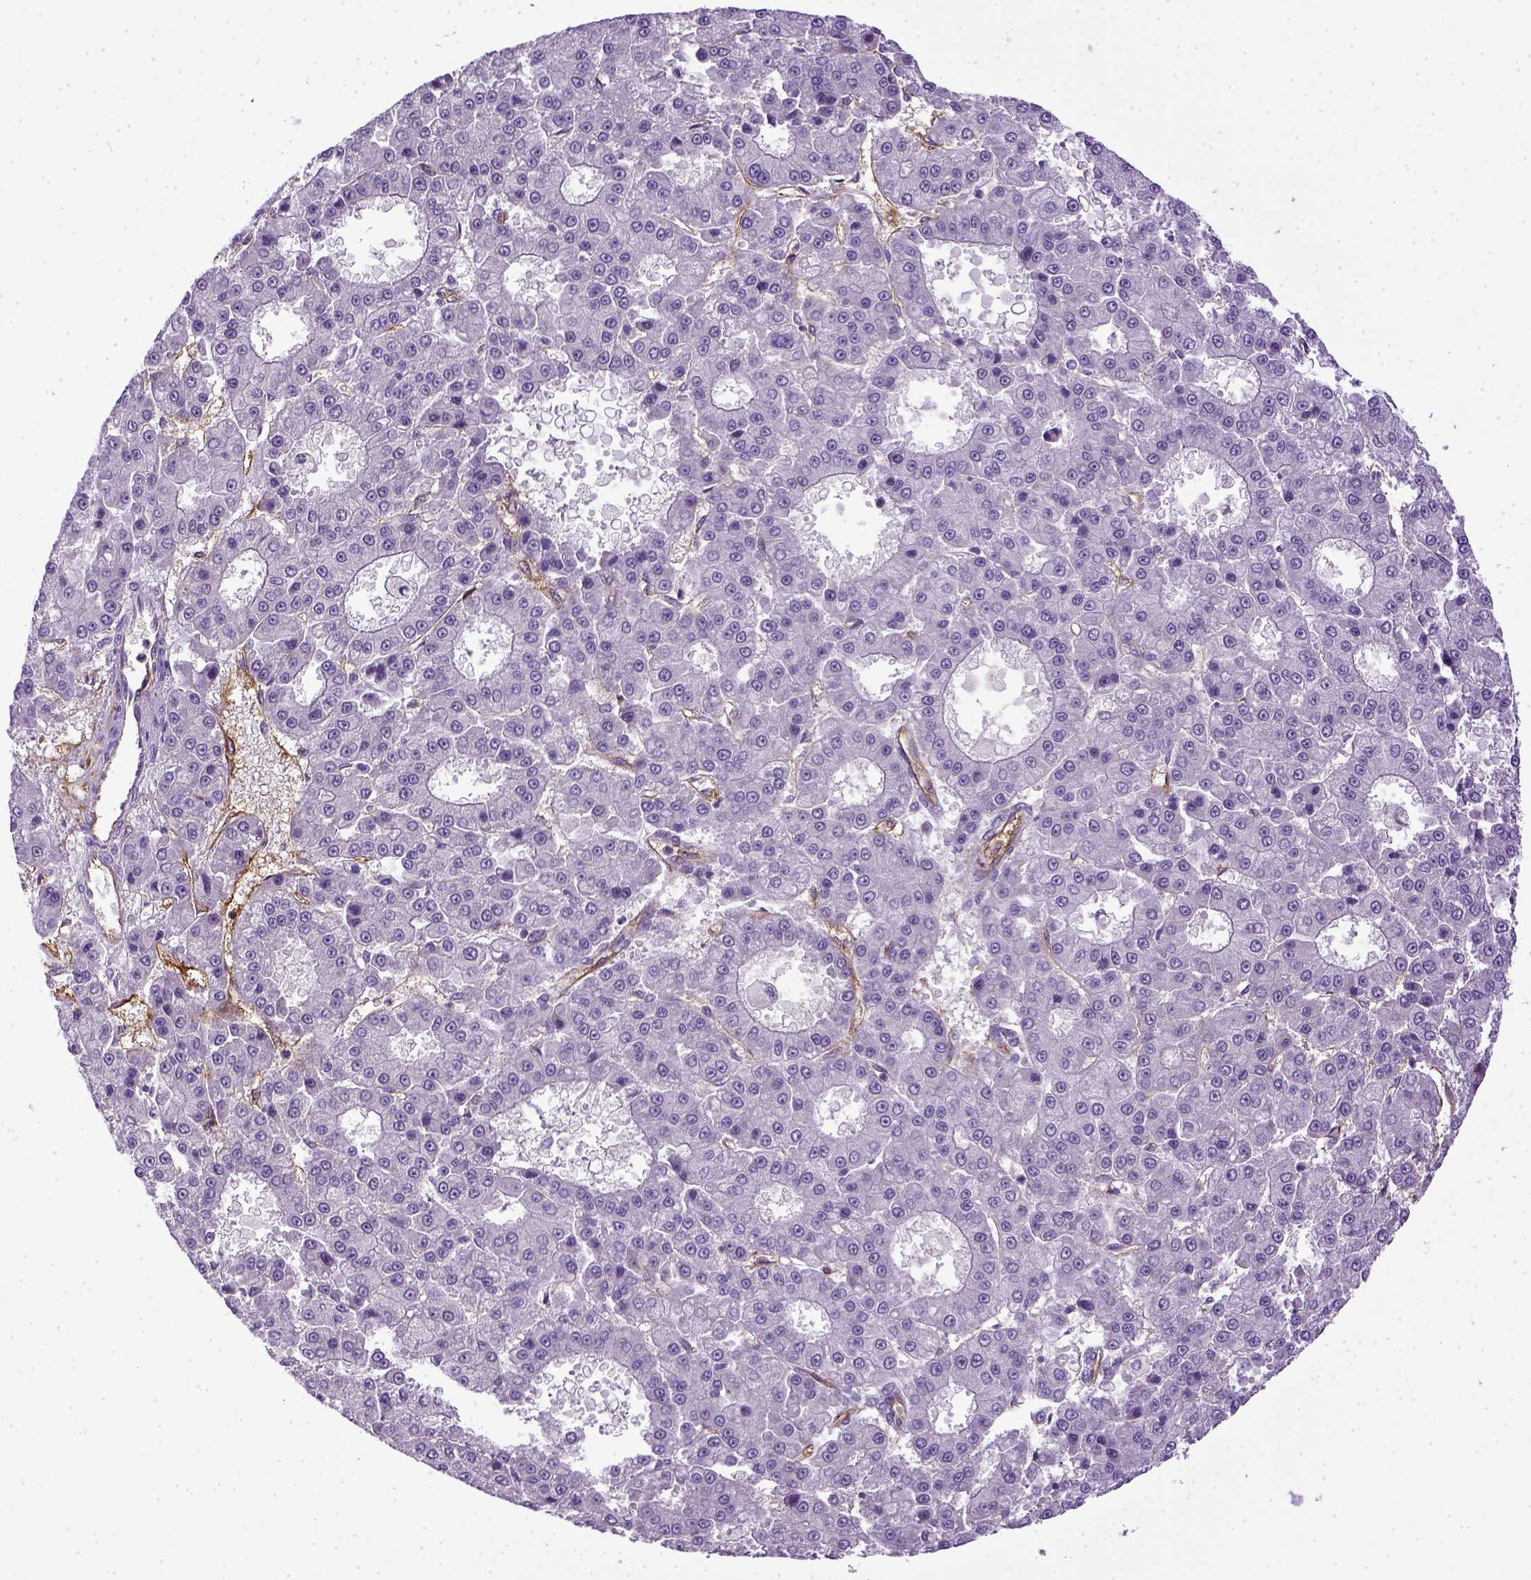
{"staining": {"intensity": "negative", "quantity": "none", "location": "none"}, "tissue": "liver cancer", "cell_type": "Tumor cells", "image_type": "cancer", "snomed": [{"axis": "morphology", "description": "Carcinoma, Hepatocellular, NOS"}, {"axis": "topography", "description": "Liver"}], "caption": "A micrograph of human hepatocellular carcinoma (liver) is negative for staining in tumor cells.", "gene": "ENG", "patient": {"sex": "male", "age": 70}}